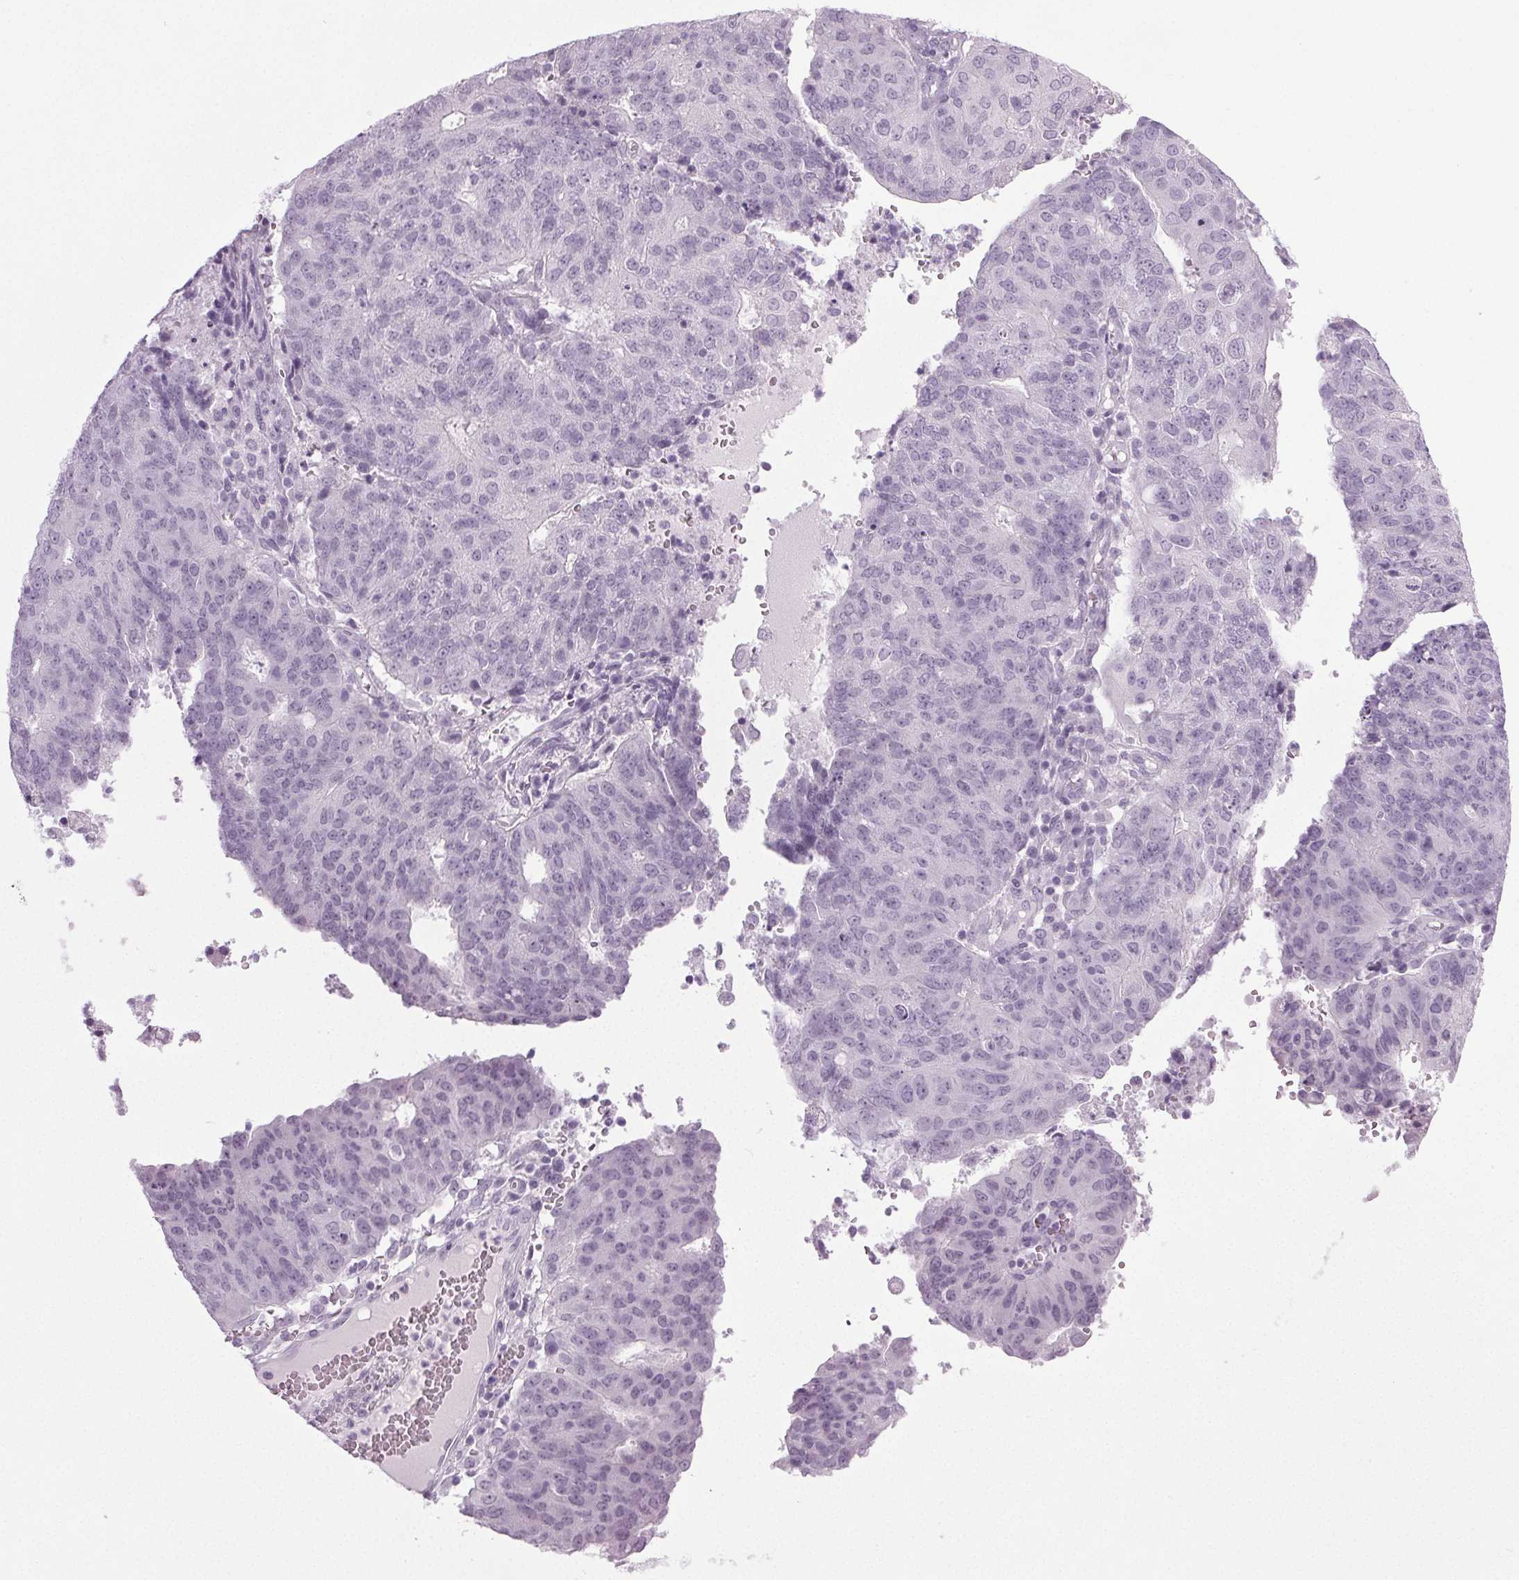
{"staining": {"intensity": "negative", "quantity": "none", "location": "none"}, "tissue": "endometrial cancer", "cell_type": "Tumor cells", "image_type": "cancer", "snomed": [{"axis": "morphology", "description": "Adenocarcinoma, NOS"}, {"axis": "topography", "description": "Endometrium"}], "caption": "A high-resolution histopathology image shows immunohistochemistry (IHC) staining of adenocarcinoma (endometrial), which exhibits no significant positivity in tumor cells.", "gene": "IGF2BP1", "patient": {"sex": "female", "age": 82}}